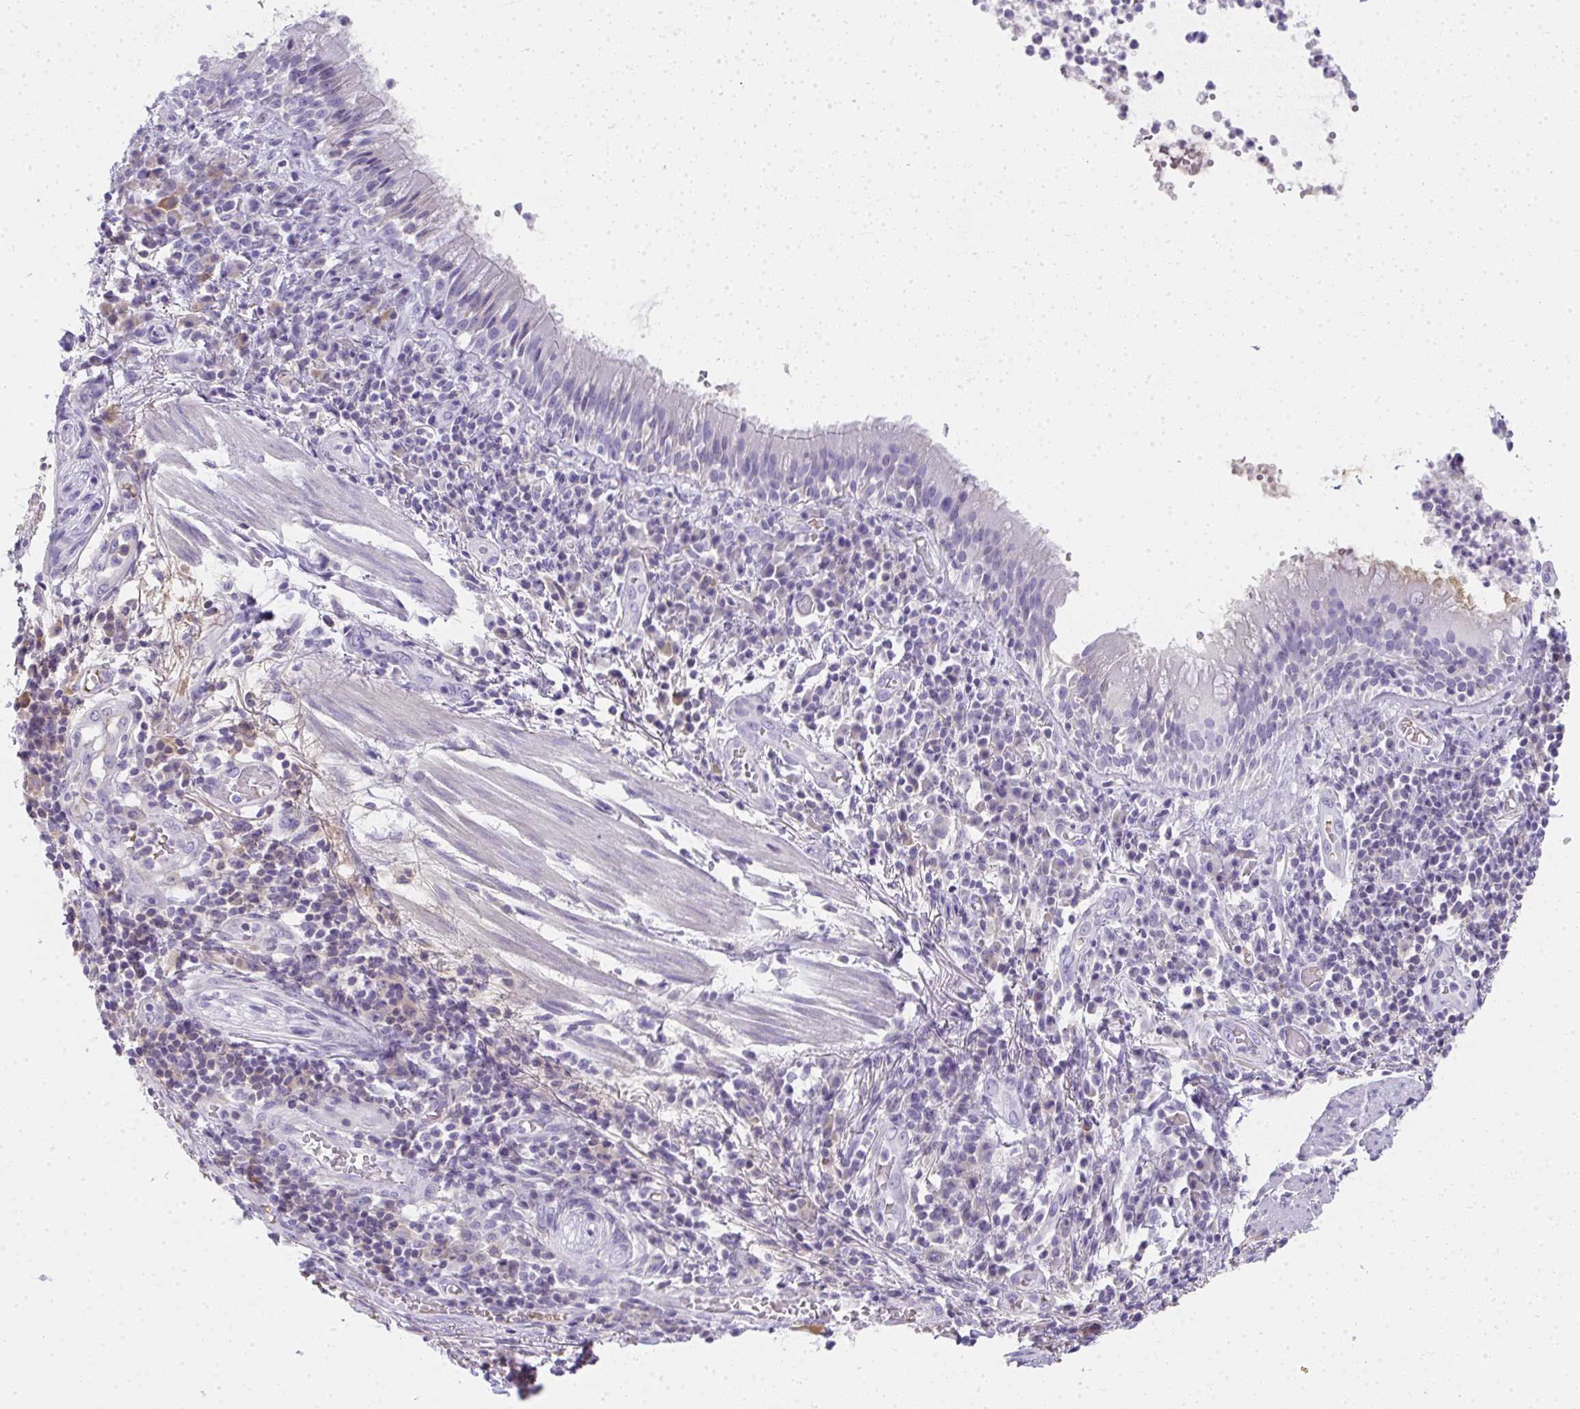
{"staining": {"intensity": "negative", "quantity": "none", "location": "none"}, "tissue": "bronchus", "cell_type": "Respiratory epithelial cells", "image_type": "normal", "snomed": [{"axis": "morphology", "description": "Normal tissue, NOS"}, {"axis": "topography", "description": "Cartilage tissue"}, {"axis": "topography", "description": "Bronchus"}], "caption": "This is a photomicrograph of immunohistochemistry staining of normal bronchus, which shows no staining in respiratory epithelial cells.", "gene": "ZSWIM3", "patient": {"sex": "male", "age": 56}}